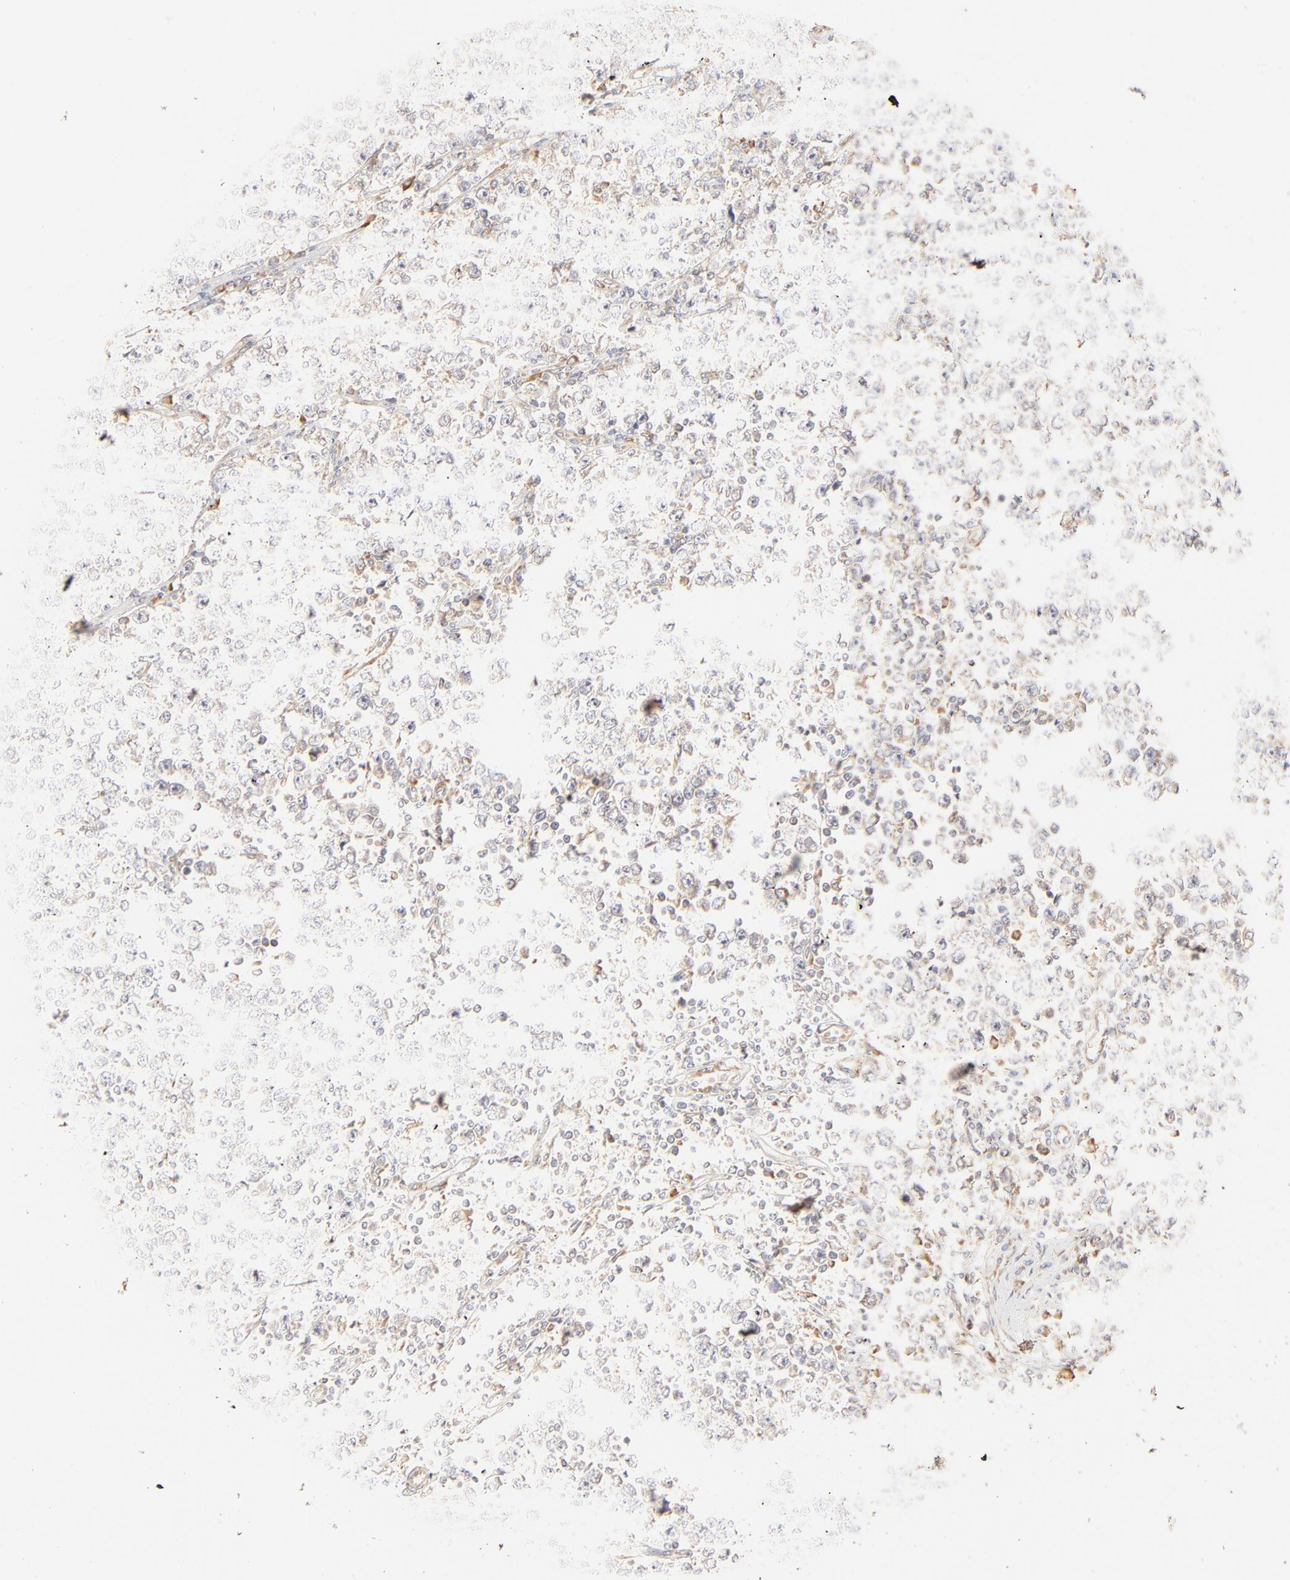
{"staining": {"intensity": "moderate", "quantity": "25%-75%", "location": "cytoplasmic/membranous"}, "tissue": "testis cancer", "cell_type": "Tumor cells", "image_type": "cancer", "snomed": [{"axis": "morphology", "description": "Seminoma, NOS"}, {"axis": "topography", "description": "Testis"}], "caption": "DAB immunohistochemical staining of human testis cancer shows moderate cytoplasmic/membranous protein staining in approximately 25%-75% of tumor cells.", "gene": "PARP12", "patient": {"sex": "male", "age": 43}}